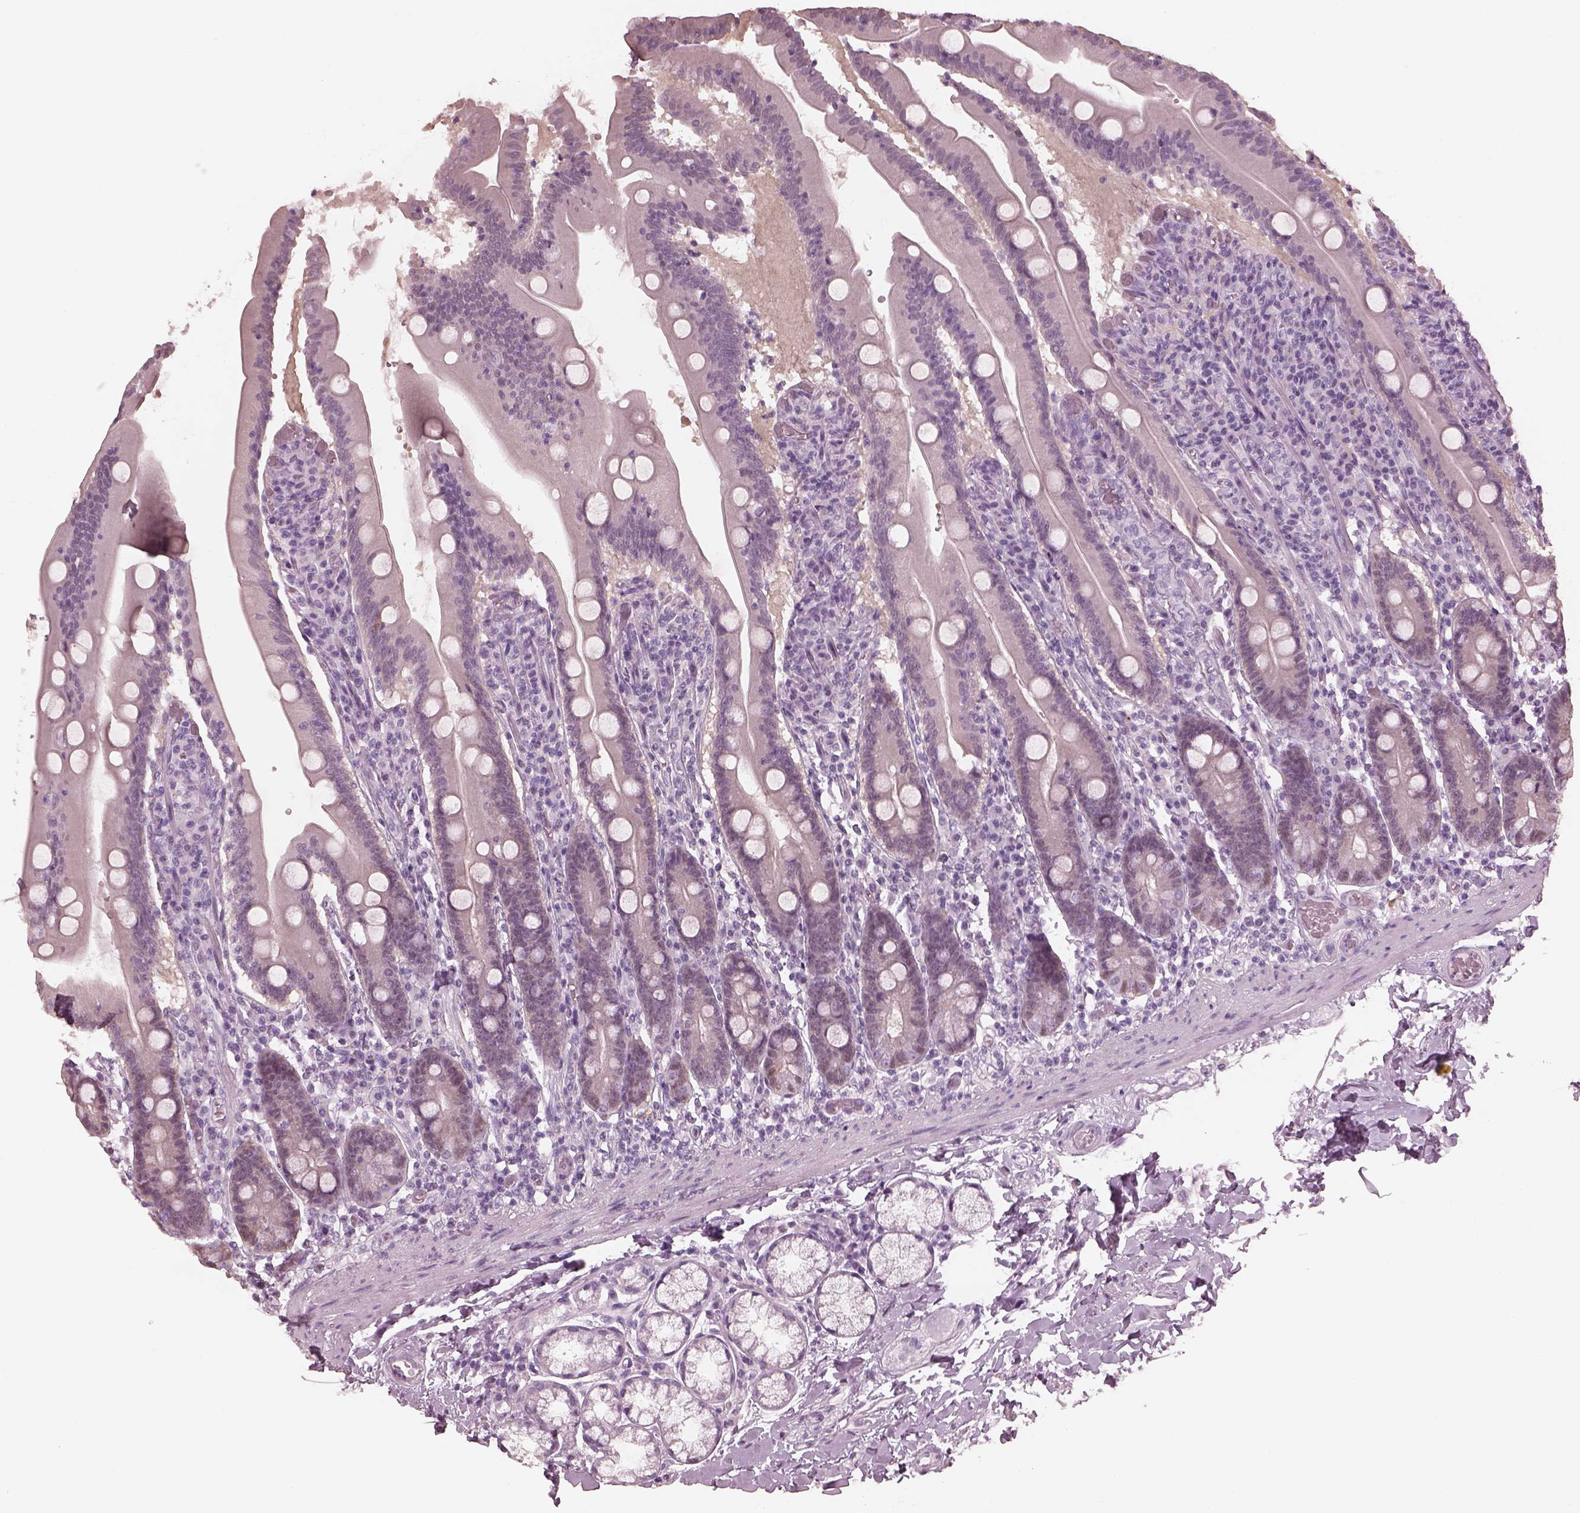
{"staining": {"intensity": "negative", "quantity": "none", "location": "none"}, "tissue": "small intestine", "cell_type": "Glandular cells", "image_type": "normal", "snomed": [{"axis": "morphology", "description": "Normal tissue, NOS"}, {"axis": "topography", "description": "Small intestine"}], "caption": "An immunohistochemistry (IHC) photomicrograph of benign small intestine is shown. There is no staining in glandular cells of small intestine. The staining is performed using DAB (3,3'-diaminobenzidine) brown chromogen with nuclei counter-stained in using hematoxylin.", "gene": "C2orf81", "patient": {"sex": "male", "age": 37}}